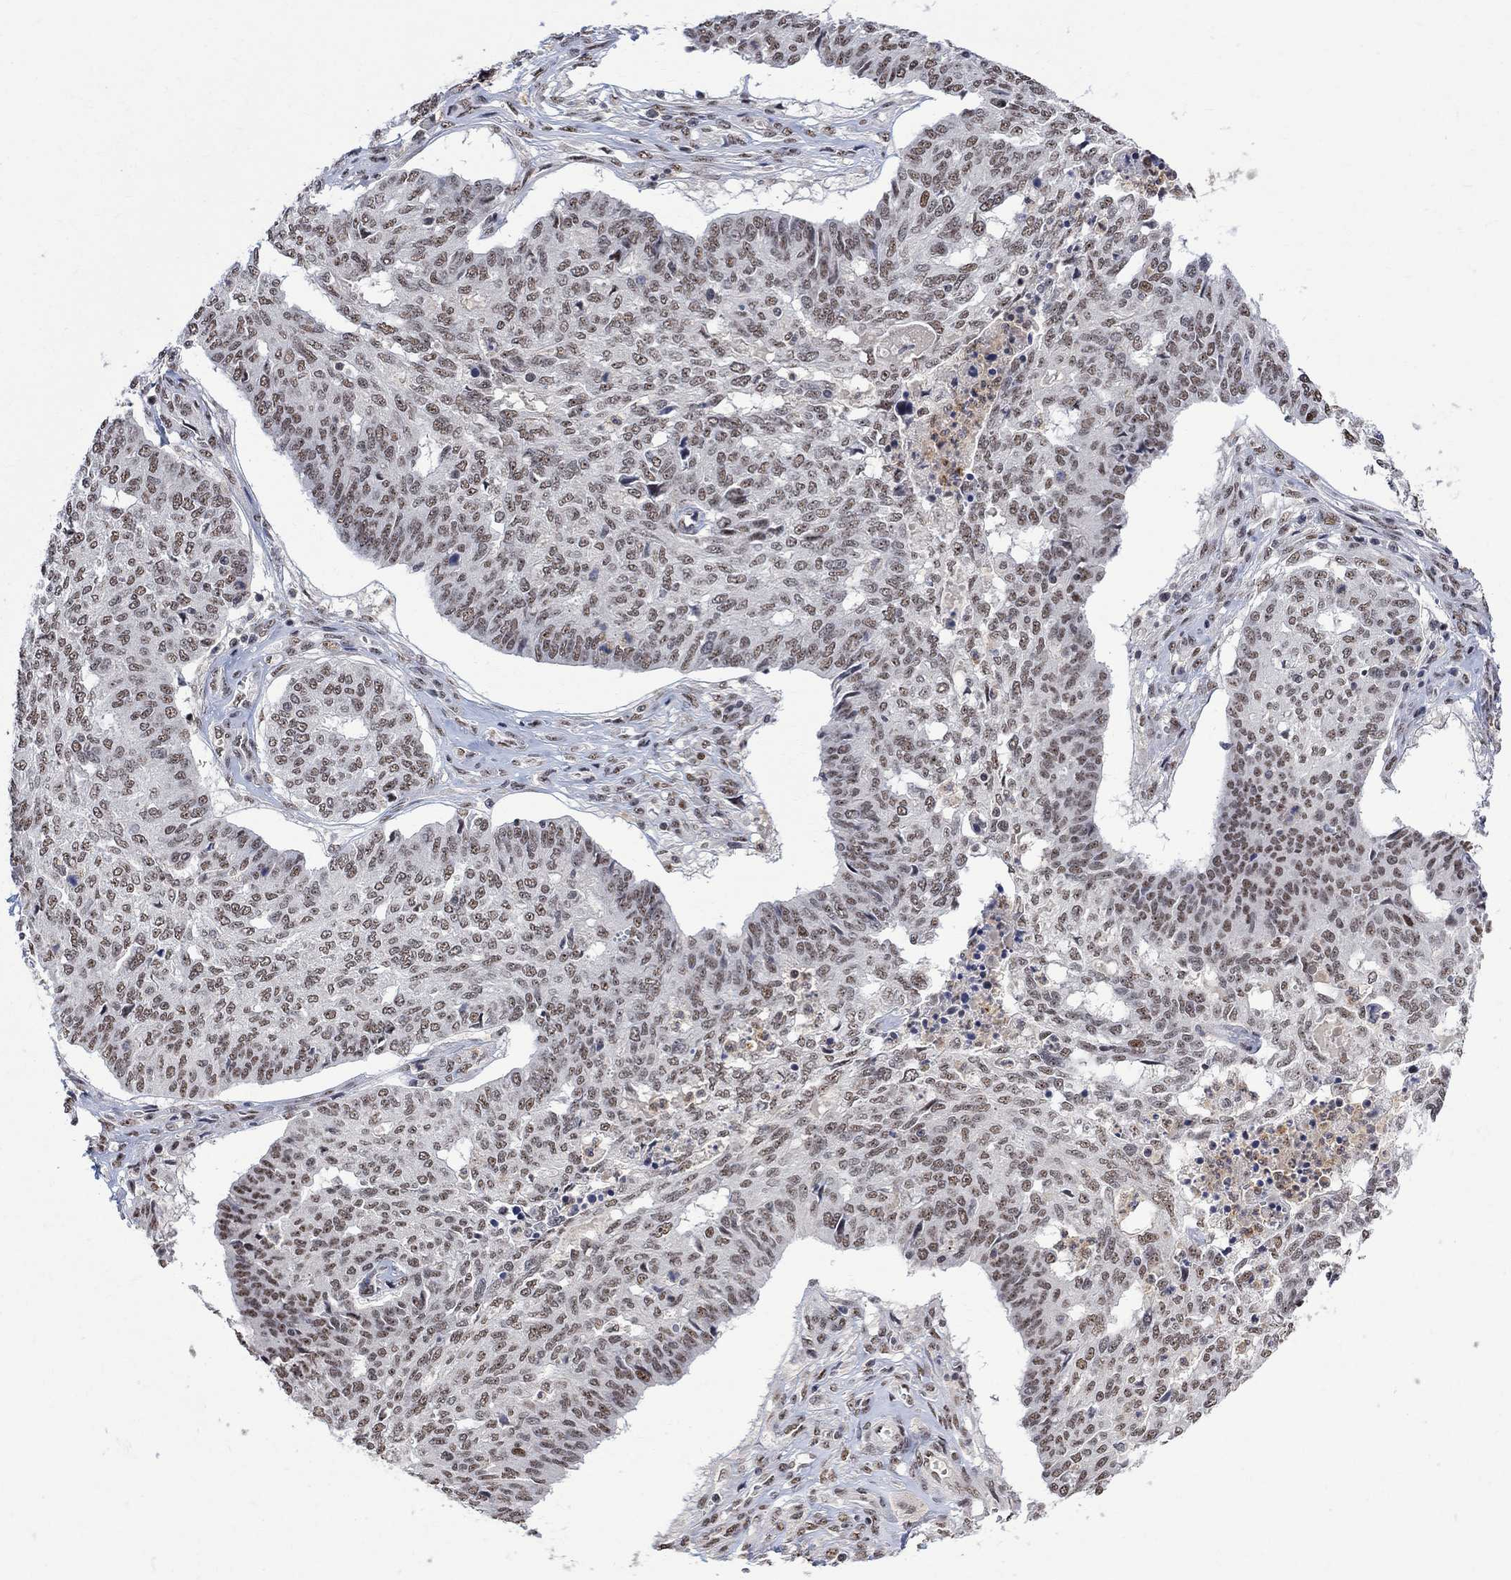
{"staining": {"intensity": "moderate", "quantity": "<25%", "location": "nuclear"}, "tissue": "ovarian cancer", "cell_type": "Tumor cells", "image_type": "cancer", "snomed": [{"axis": "morphology", "description": "Cystadenocarcinoma, serous, NOS"}, {"axis": "topography", "description": "Ovary"}], "caption": "IHC (DAB (3,3'-diaminobenzidine)) staining of ovarian cancer (serous cystadenocarcinoma) shows moderate nuclear protein expression in about <25% of tumor cells. (DAB (3,3'-diaminobenzidine) = brown stain, brightfield microscopy at high magnification).", "gene": "E4F1", "patient": {"sex": "female", "age": 67}}